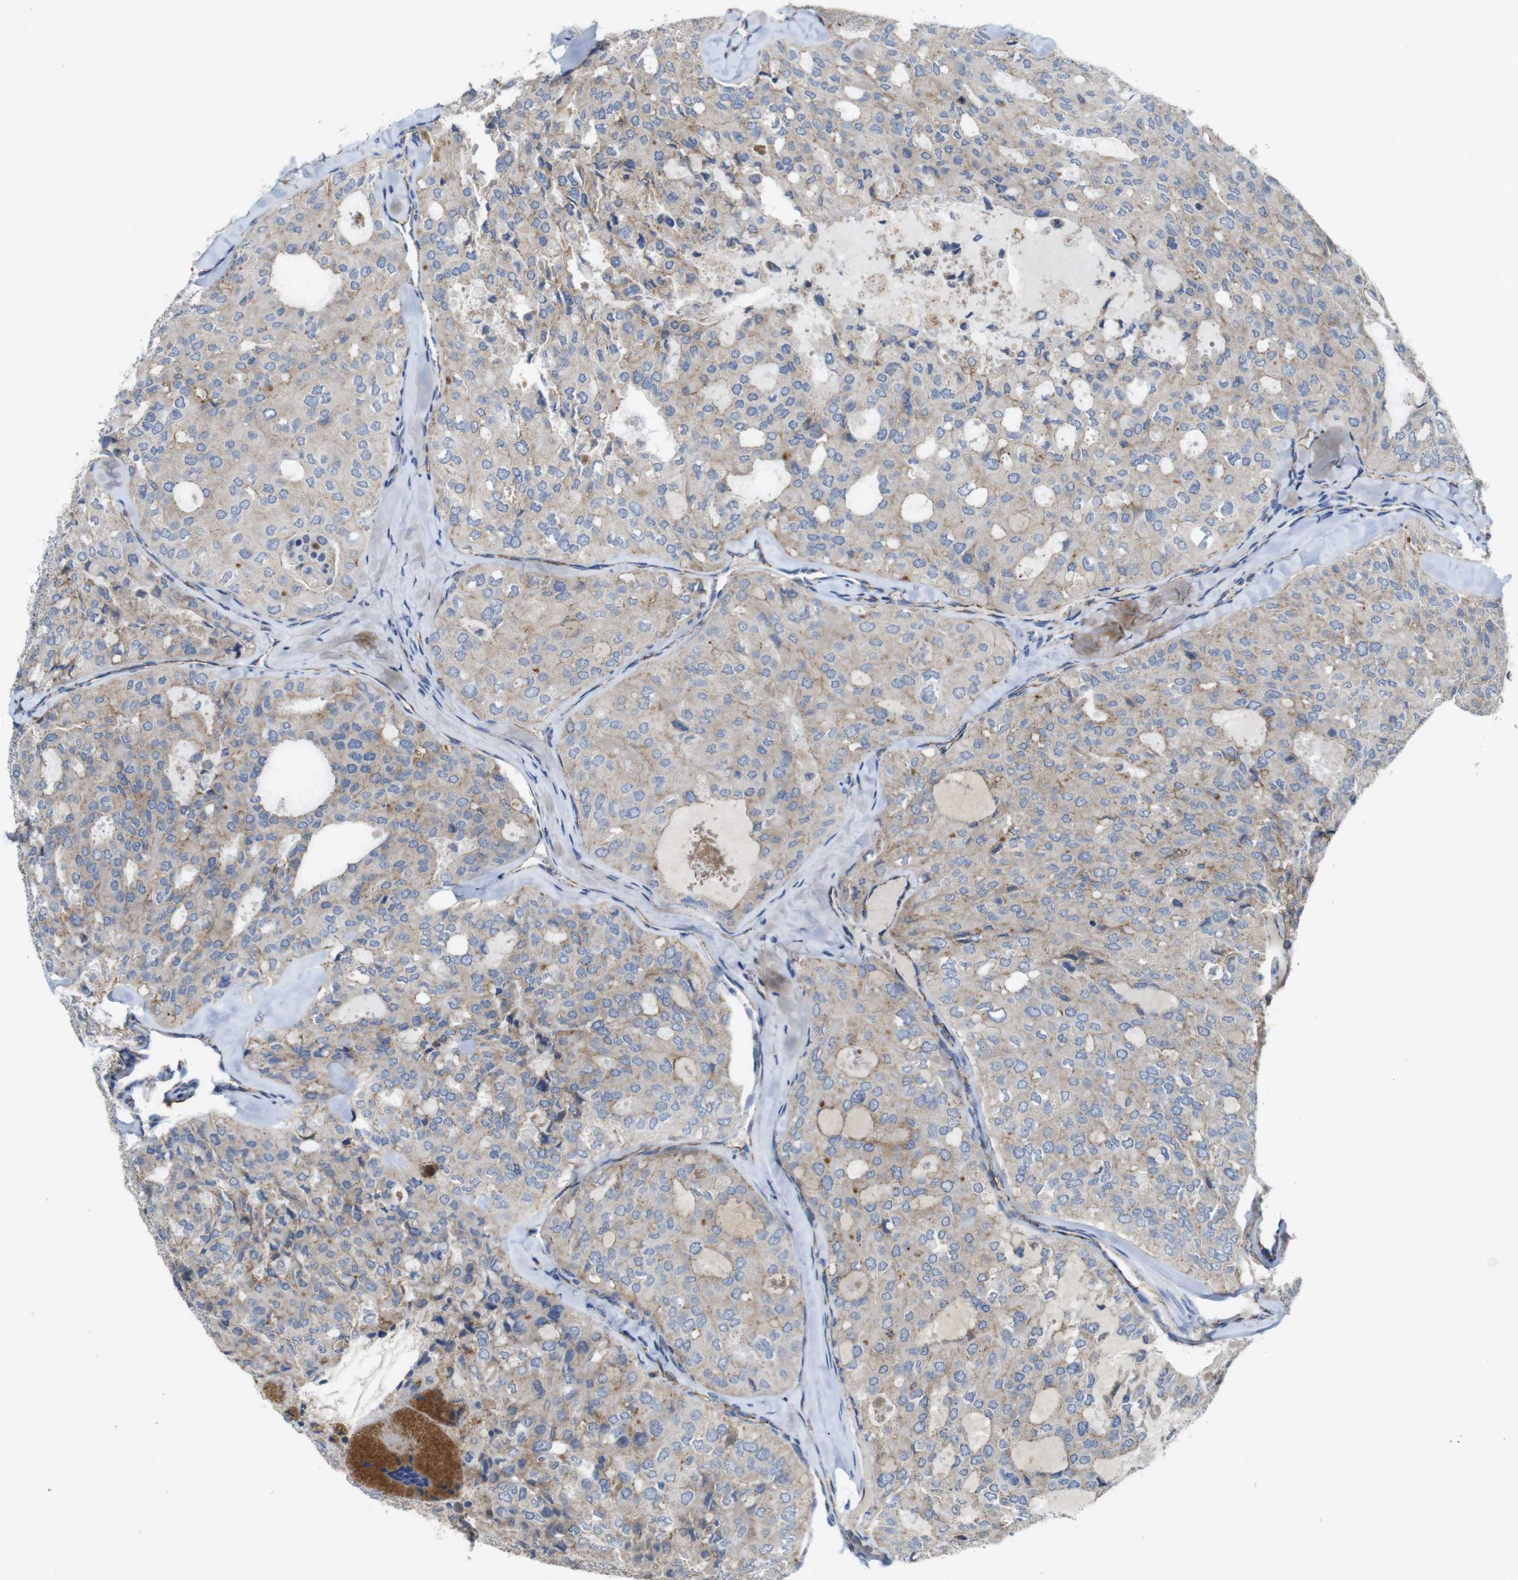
{"staining": {"intensity": "weak", "quantity": "25%-75%", "location": "cytoplasmic/membranous"}, "tissue": "thyroid cancer", "cell_type": "Tumor cells", "image_type": "cancer", "snomed": [{"axis": "morphology", "description": "Follicular adenoma carcinoma, NOS"}, {"axis": "topography", "description": "Thyroid gland"}], "caption": "A micrograph of follicular adenoma carcinoma (thyroid) stained for a protein displays weak cytoplasmic/membranous brown staining in tumor cells.", "gene": "NHLRC3", "patient": {"sex": "male", "age": 75}}